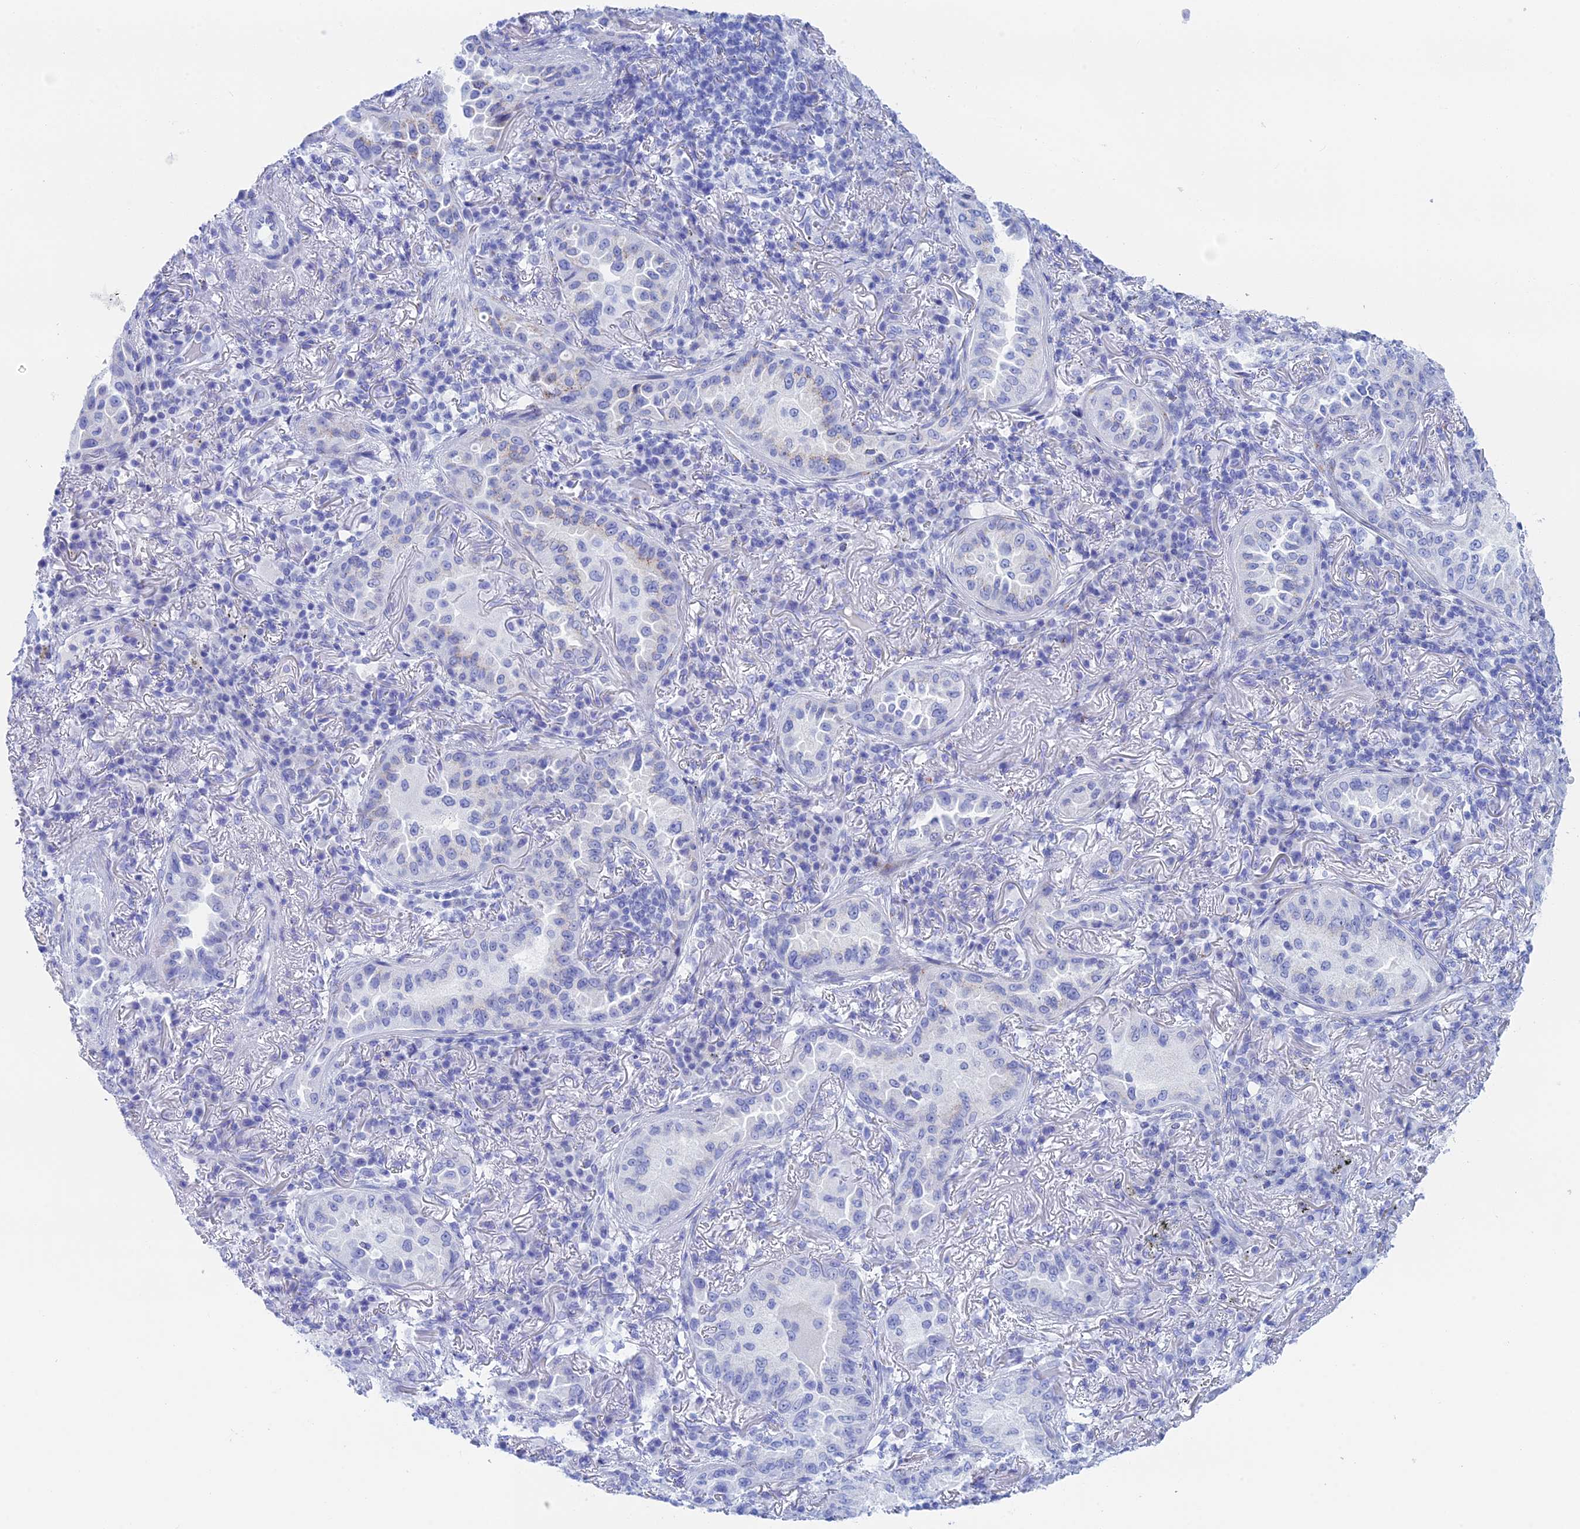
{"staining": {"intensity": "negative", "quantity": "none", "location": "none"}, "tissue": "lung cancer", "cell_type": "Tumor cells", "image_type": "cancer", "snomed": [{"axis": "morphology", "description": "Adenocarcinoma, NOS"}, {"axis": "topography", "description": "Lung"}], "caption": "Immunohistochemistry photomicrograph of neoplastic tissue: human adenocarcinoma (lung) stained with DAB (3,3'-diaminobenzidine) exhibits no significant protein expression in tumor cells.", "gene": "ERICH4", "patient": {"sex": "female", "age": 69}}